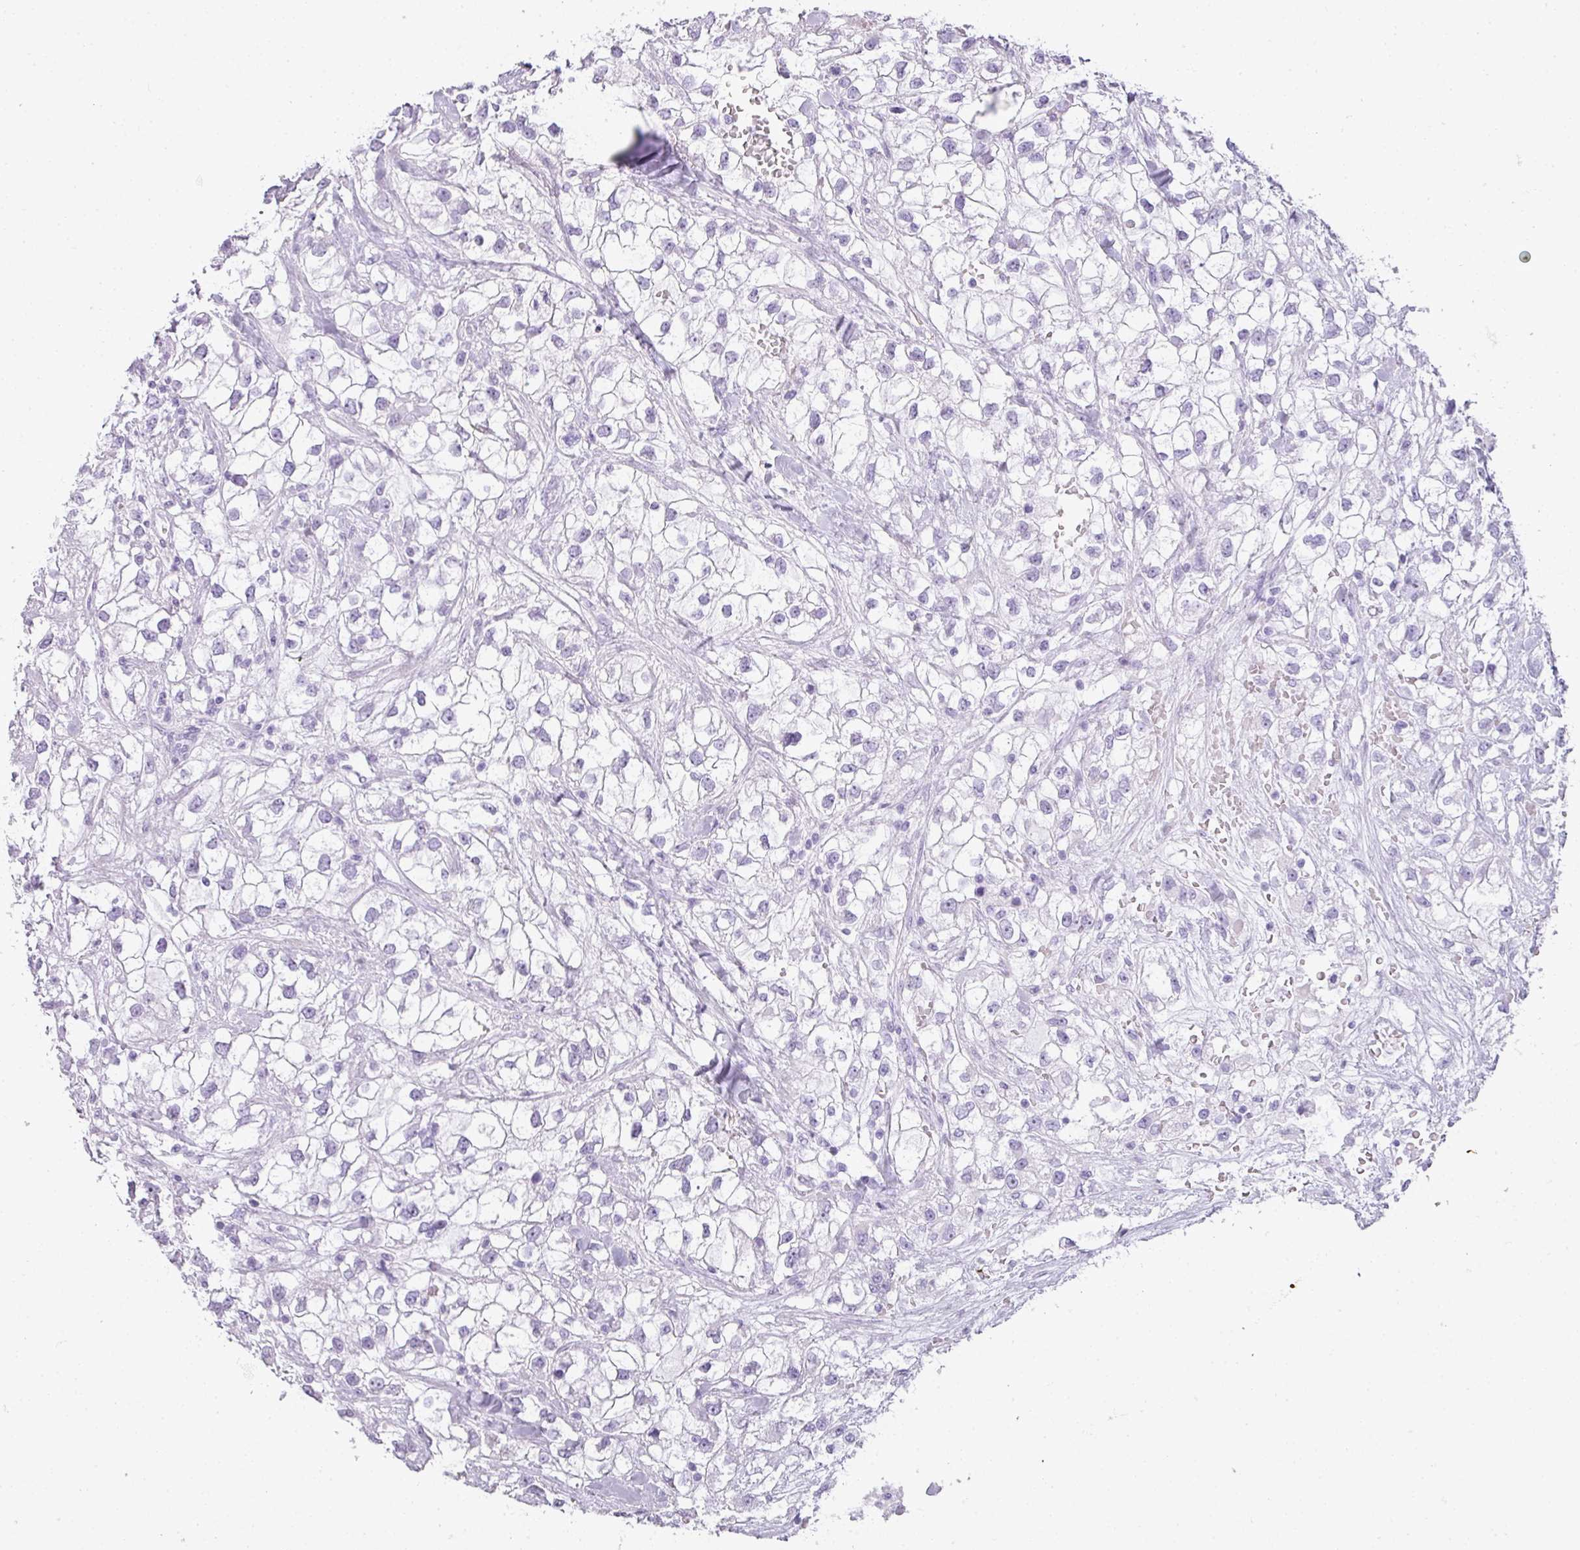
{"staining": {"intensity": "negative", "quantity": "none", "location": "none"}, "tissue": "renal cancer", "cell_type": "Tumor cells", "image_type": "cancer", "snomed": [{"axis": "morphology", "description": "Adenocarcinoma, NOS"}, {"axis": "topography", "description": "Kidney"}], "caption": "An immunohistochemistry histopathology image of renal adenocarcinoma is shown. There is no staining in tumor cells of renal adenocarcinoma. The staining was performed using DAB to visualize the protein expression in brown, while the nuclei were stained in blue with hematoxylin (Magnification: 20x).", "gene": "RBMY1F", "patient": {"sex": "male", "age": 59}}